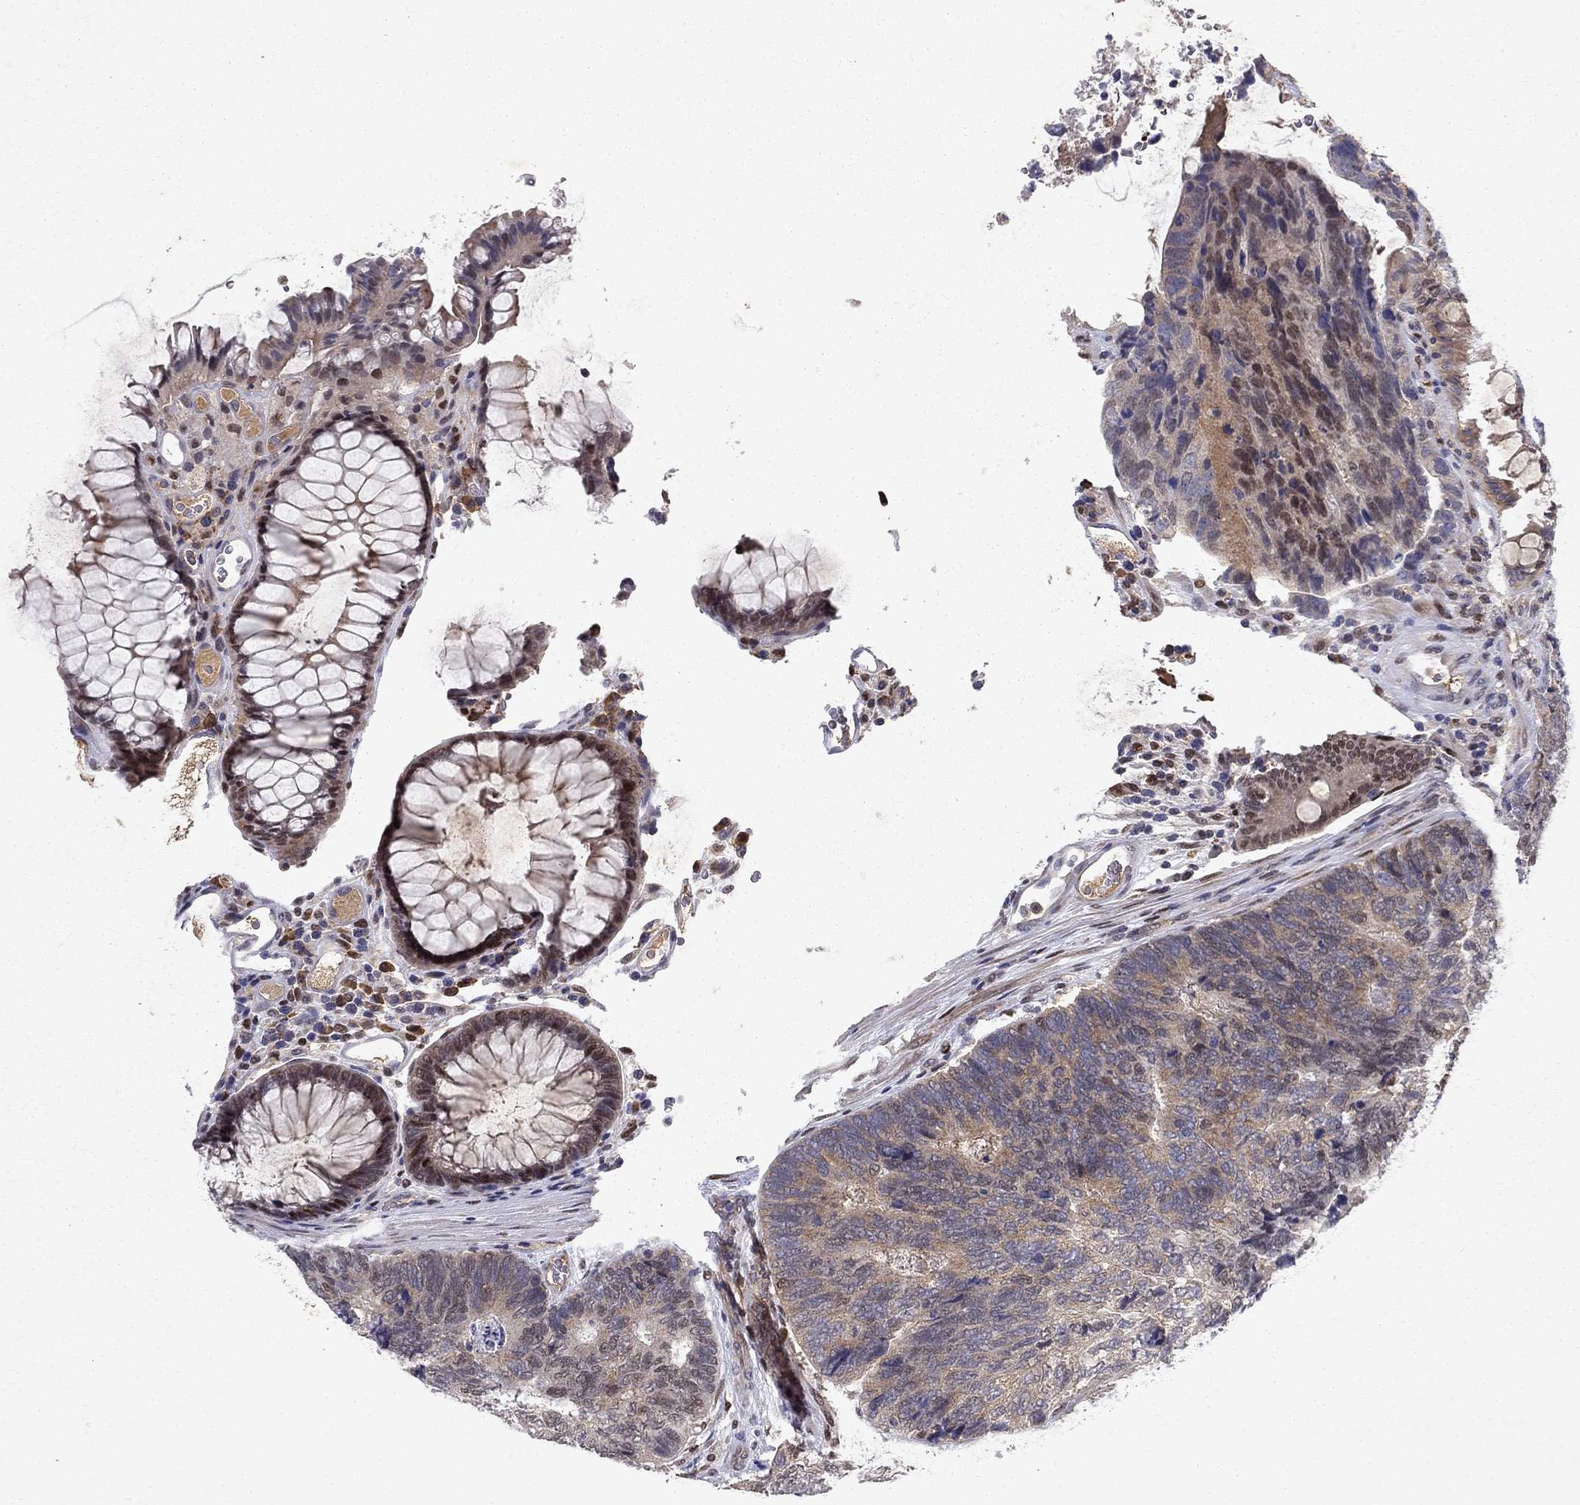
{"staining": {"intensity": "negative", "quantity": "none", "location": "none"}, "tissue": "colorectal cancer", "cell_type": "Tumor cells", "image_type": "cancer", "snomed": [{"axis": "morphology", "description": "Adenocarcinoma, NOS"}, {"axis": "topography", "description": "Colon"}], "caption": "Immunohistochemical staining of human adenocarcinoma (colorectal) demonstrates no significant positivity in tumor cells. (DAB immunohistochemistry (IHC), high magnification).", "gene": "CRTC1", "patient": {"sex": "female", "age": 67}}